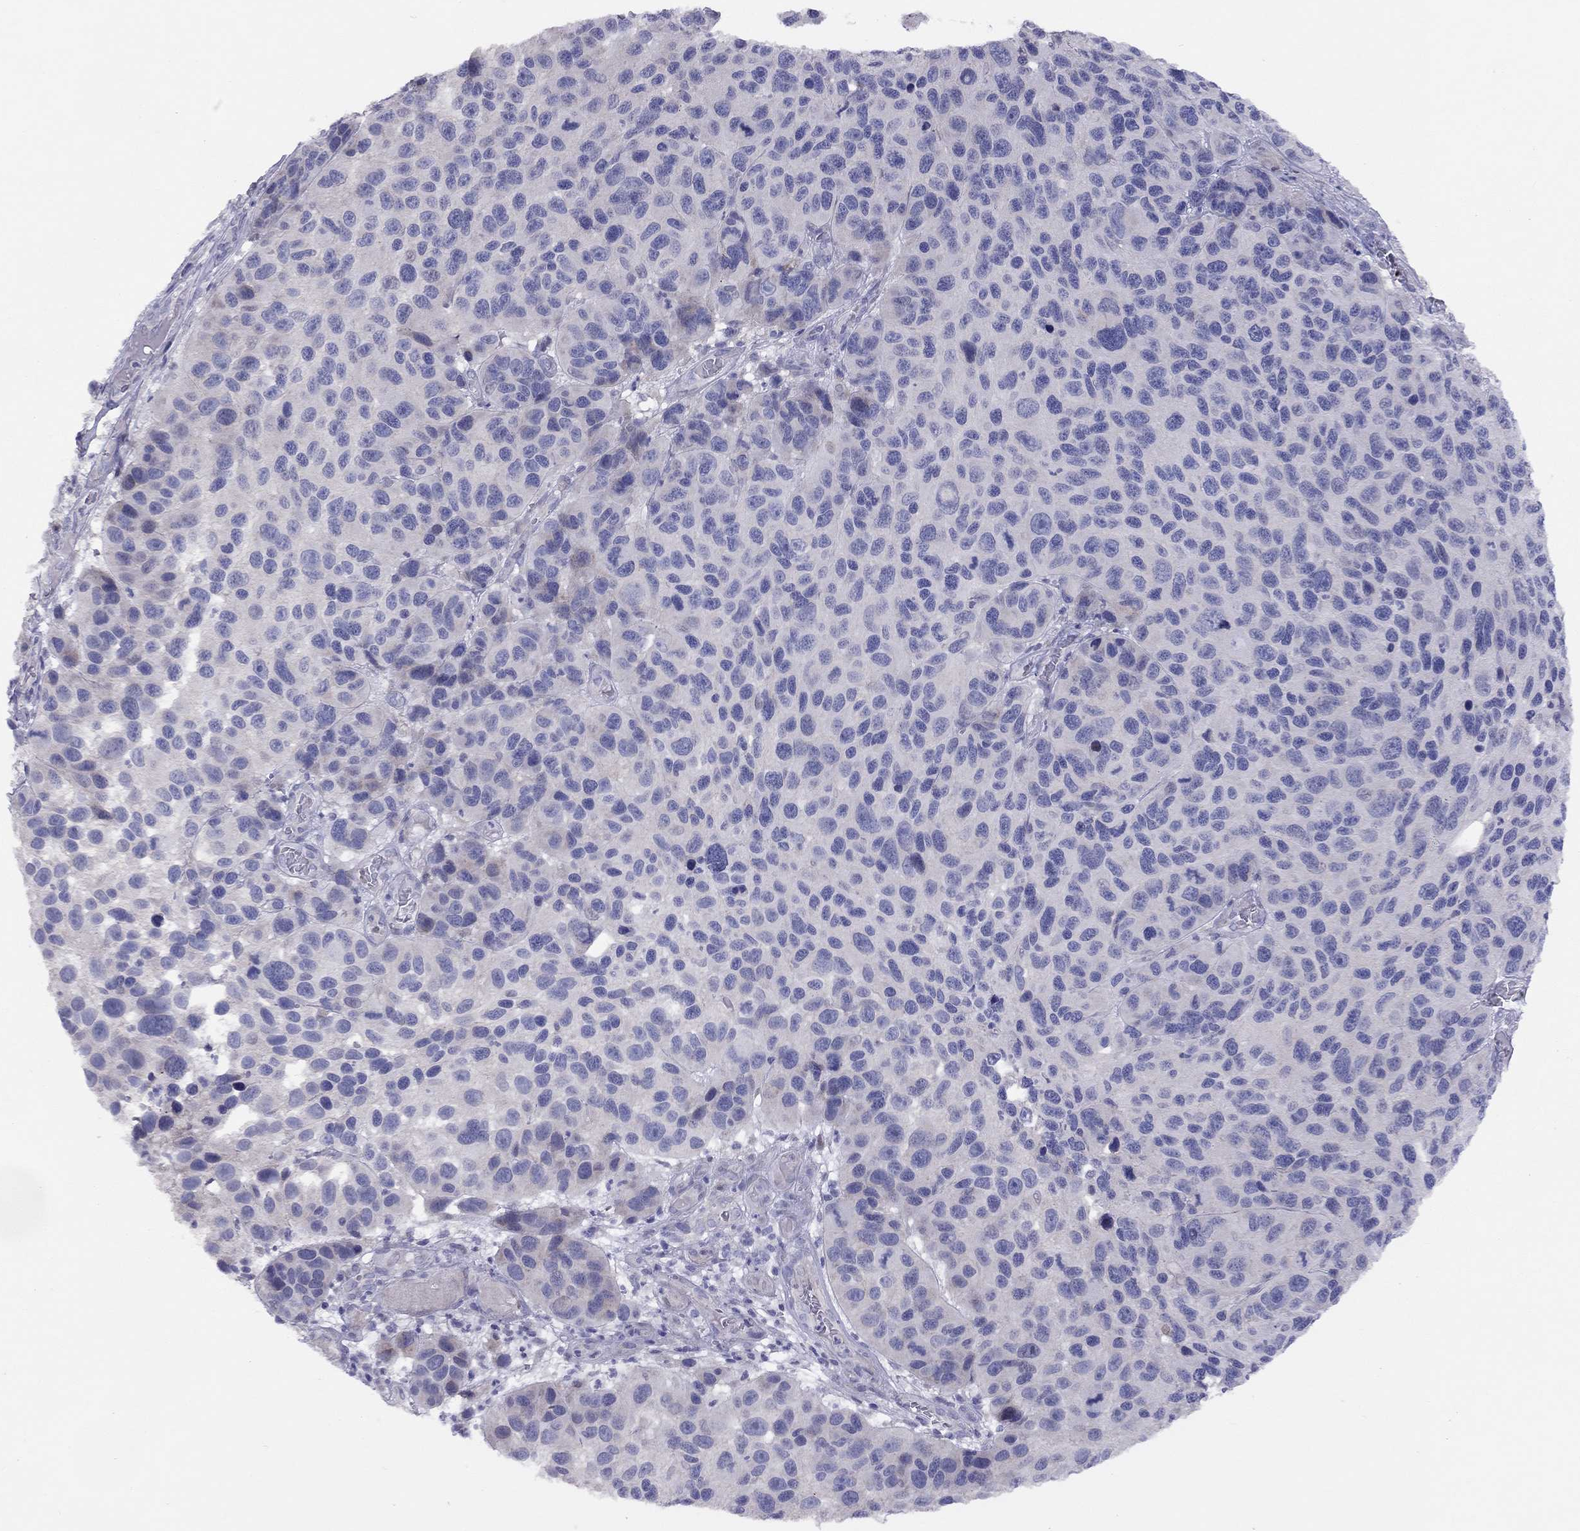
{"staining": {"intensity": "negative", "quantity": "none", "location": "none"}, "tissue": "melanoma", "cell_type": "Tumor cells", "image_type": "cancer", "snomed": [{"axis": "morphology", "description": "Malignant melanoma, NOS"}, {"axis": "topography", "description": "Skin"}], "caption": "Tumor cells are negative for brown protein staining in melanoma.", "gene": "SYTL2", "patient": {"sex": "male", "age": 53}}